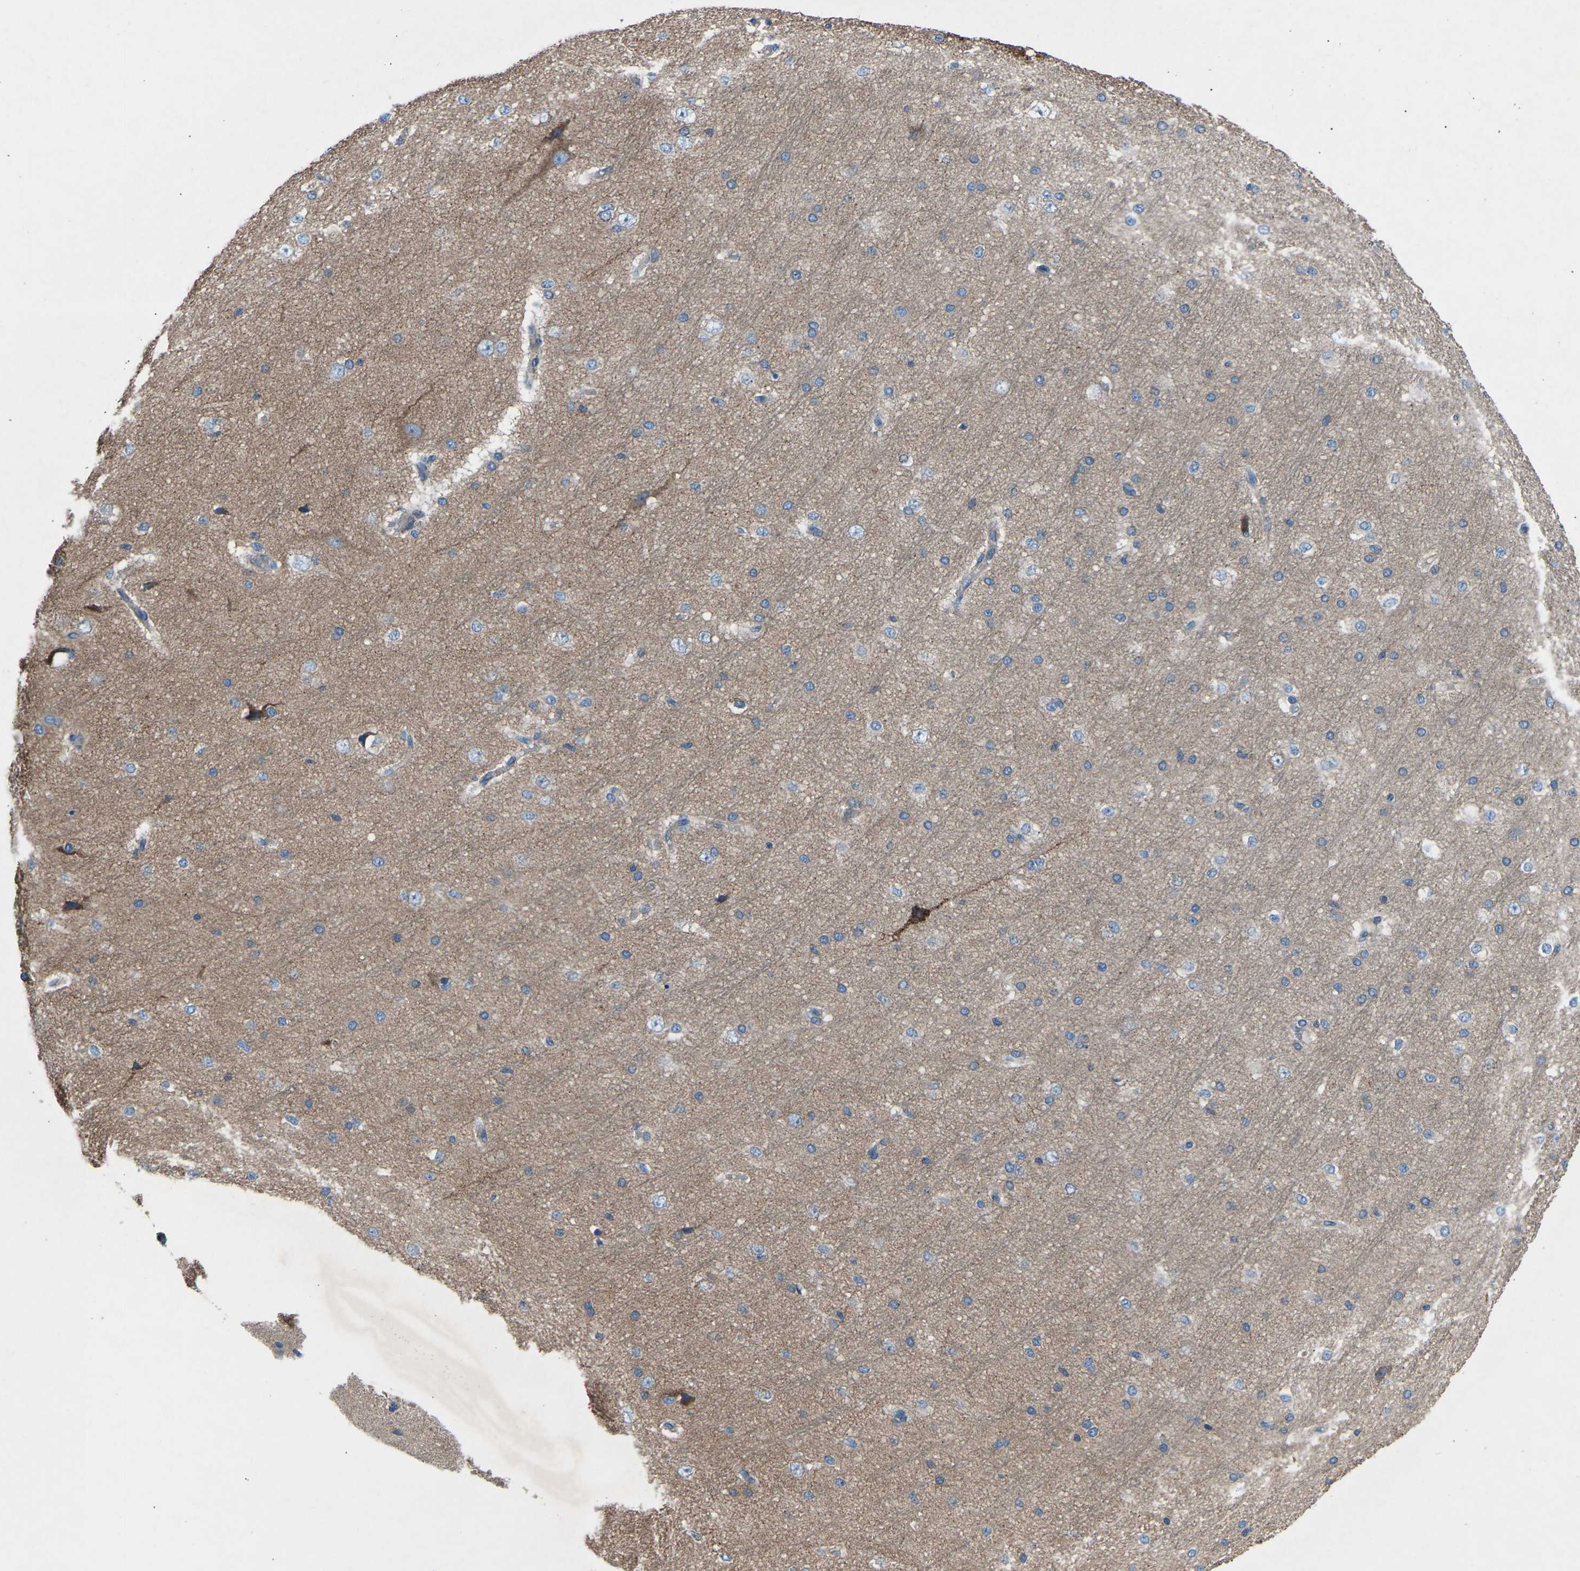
{"staining": {"intensity": "negative", "quantity": "none", "location": "none"}, "tissue": "cerebral cortex", "cell_type": "Endothelial cells", "image_type": "normal", "snomed": [{"axis": "morphology", "description": "Normal tissue, NOS"}, {"axis": "morphology", "description": "Developmental malformation"}, {"axis": "topography", "description": "Cerebral cortex"}], "caption": "The histopathology image displays no significant expression in endothelial cells of cerebral cortex.", "gene": "GRK6", "patient": {"sex": "female", "age": 30}}